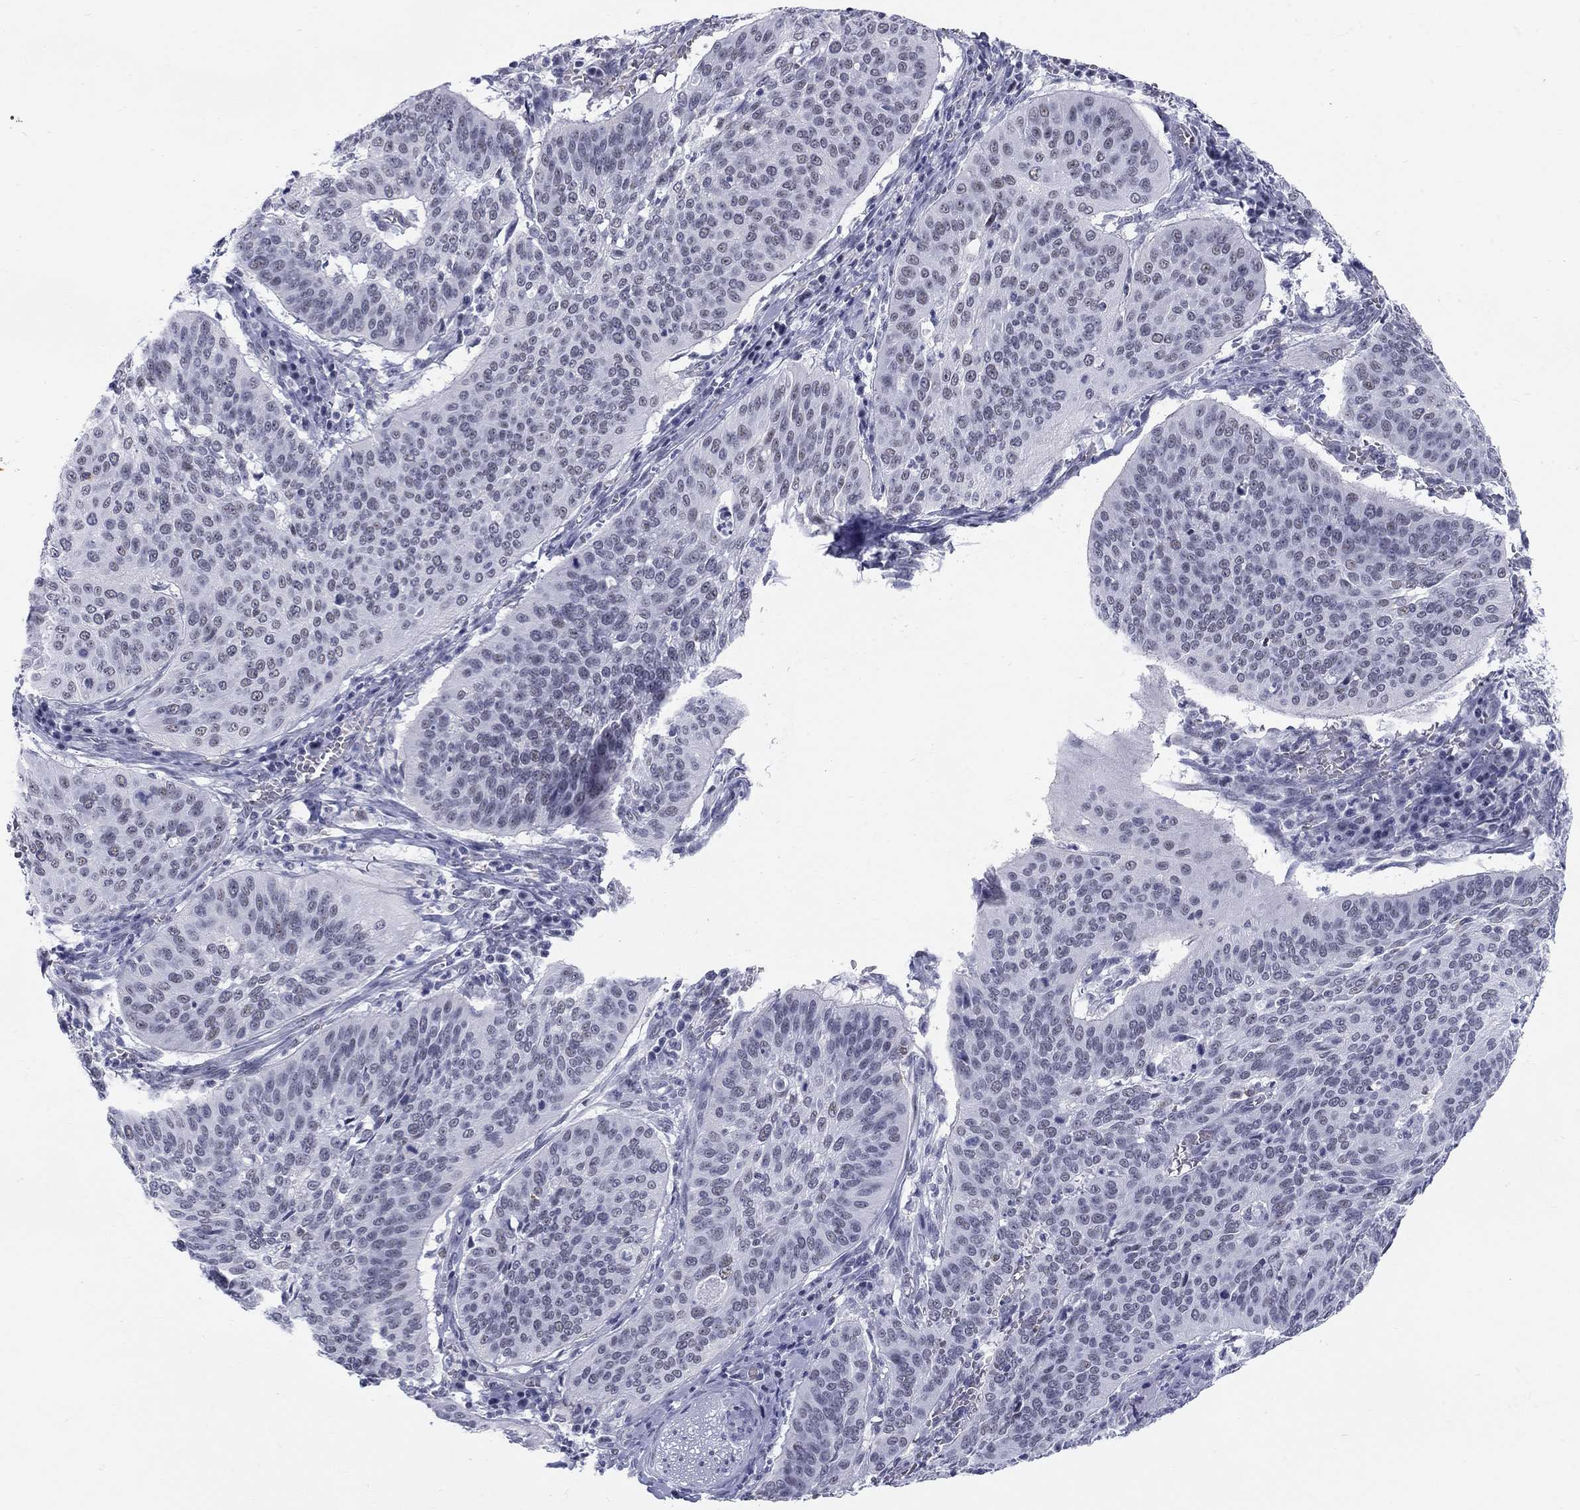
{"staining": {"intensity": "negative", "quantity": "none", "location": "none"}, "tissue": "cervical cancer", "cell_type": "Tumor cells", "image_type": "cancer", "snomed": [{"axis": "morphology", "description": "Normal tissue, NOS"}, {"axis": "morphology", "description": "Squamous cell carcinoma, NOS"}, {"axis": "topography", "description": "Cervix"}], "caption": "This image is of cervical cancer stained with IHC to label a protein in brown with the nuclei are counter-stained blue. There is no positivity in tumor cells.", "gene": "DMTN", "patient": {"sex": "female", "age": 39}}